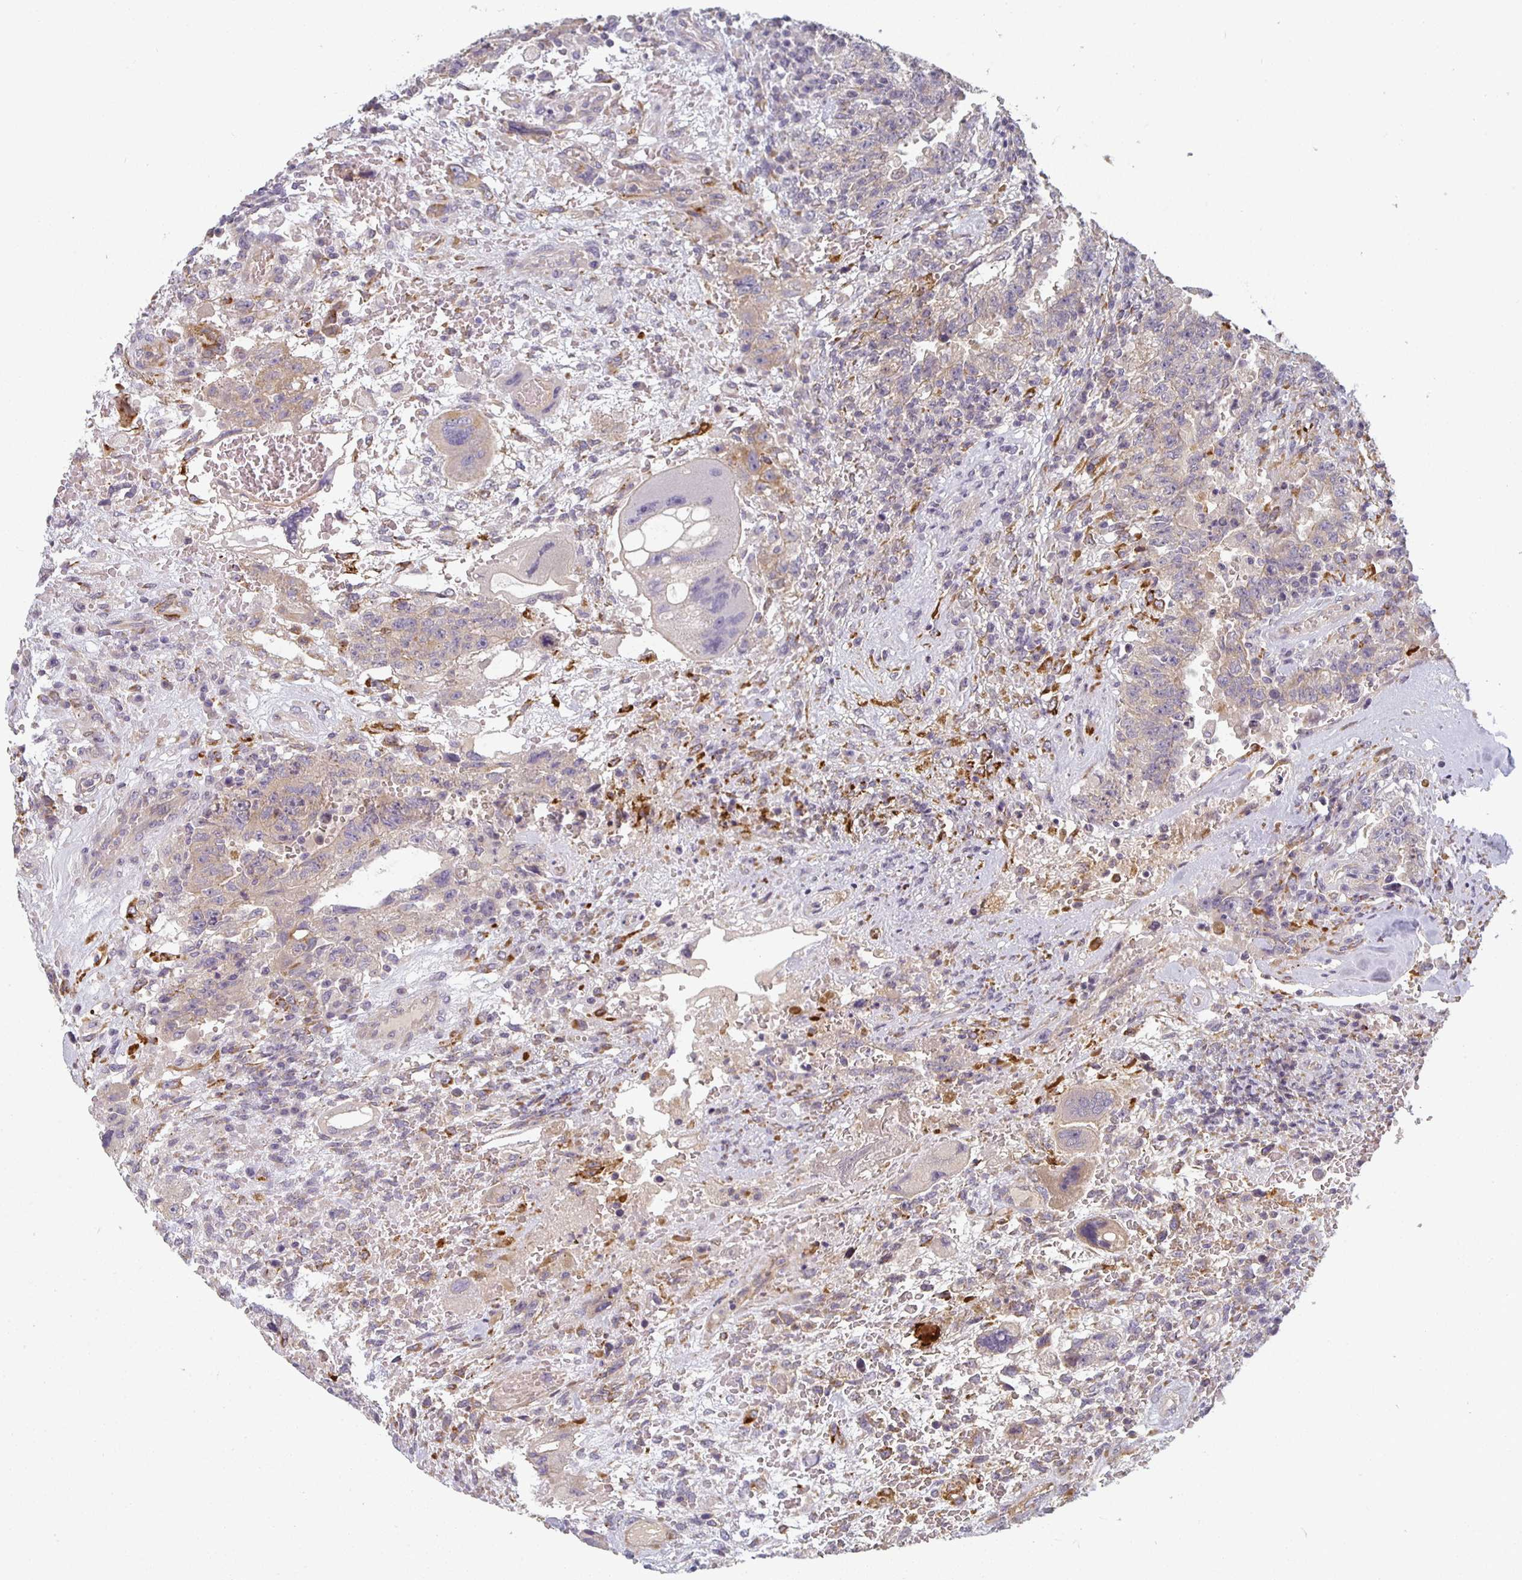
{"staining": {"intensity": "weak", "quantity": "<25%", "location": "cytoplasmic/membranous"}, "tissue": "testis cancer", "cell_type": "Tumor cells", "image_type": "cancer", "snomed": [{"axis": "morphology", "description": "Carcinoma, Embryonal, NOS"}, {"axis": "topography", "description": "Testis"}], "caption": "The photomicrograph demonstrates no significant expression in tumor cells of embryonal carcinoma (testis).", "gene": "CTHRC1", "patient": {"sex": "male", "age": 26}}